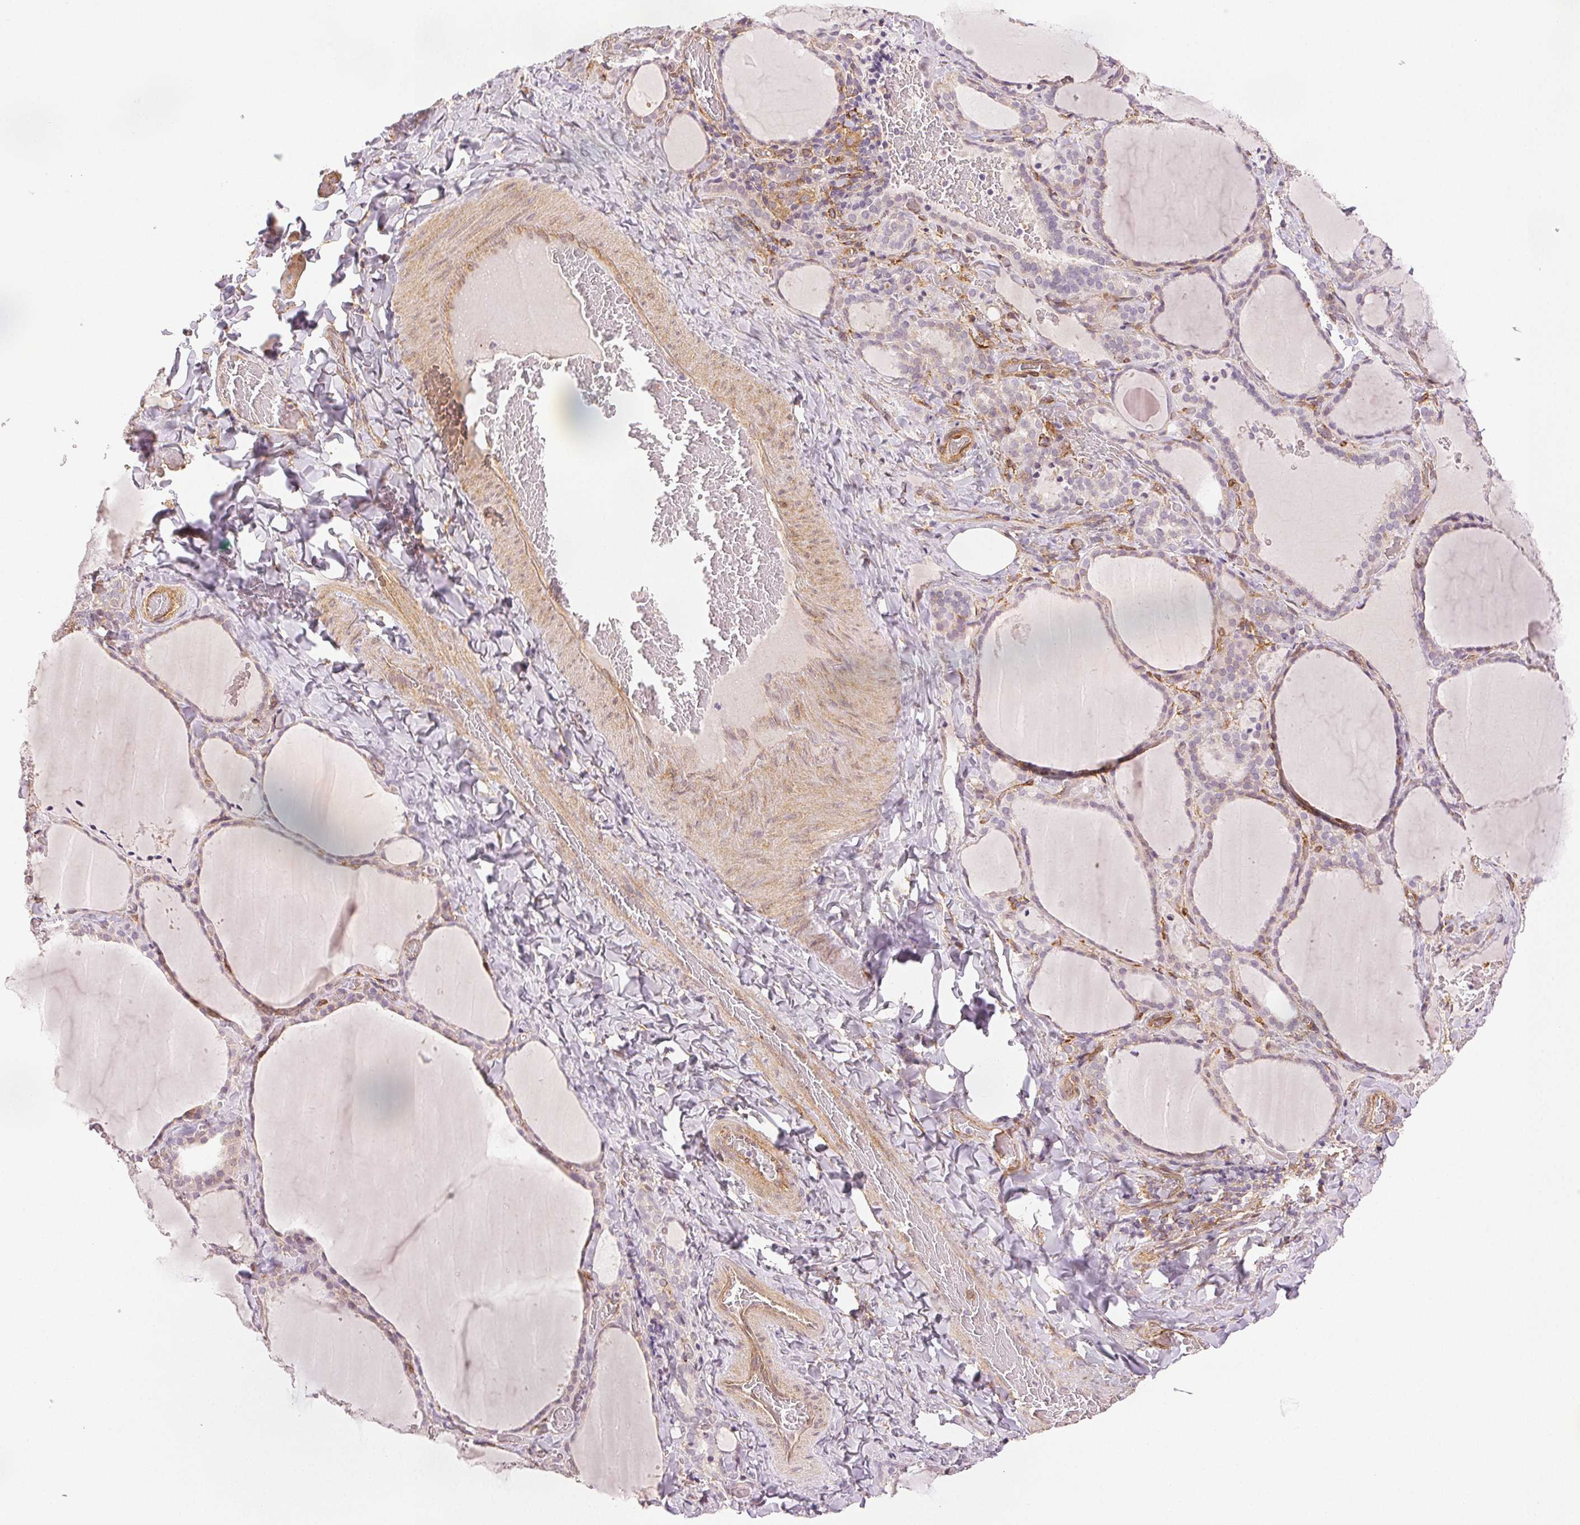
{"staining": {"intensity": "negative", "quantity": "none", "location": "none"}, "tissue": "thyroid gland", "cell_type": "Glandular cells", "image_type": "normal", "snomed": [{"axis": "morphology", "description": "Normal tissue, NOS"}, {"axis": "topography", "description": "Thyroid gland"}], "caption": "IHC histopathology image of unremarkable thyroid gland stained for a protein (brown), which reveals no staining in glandular cells.", "gene": "DIAPH2", "patient": {"sex": "female", "age": 22}}